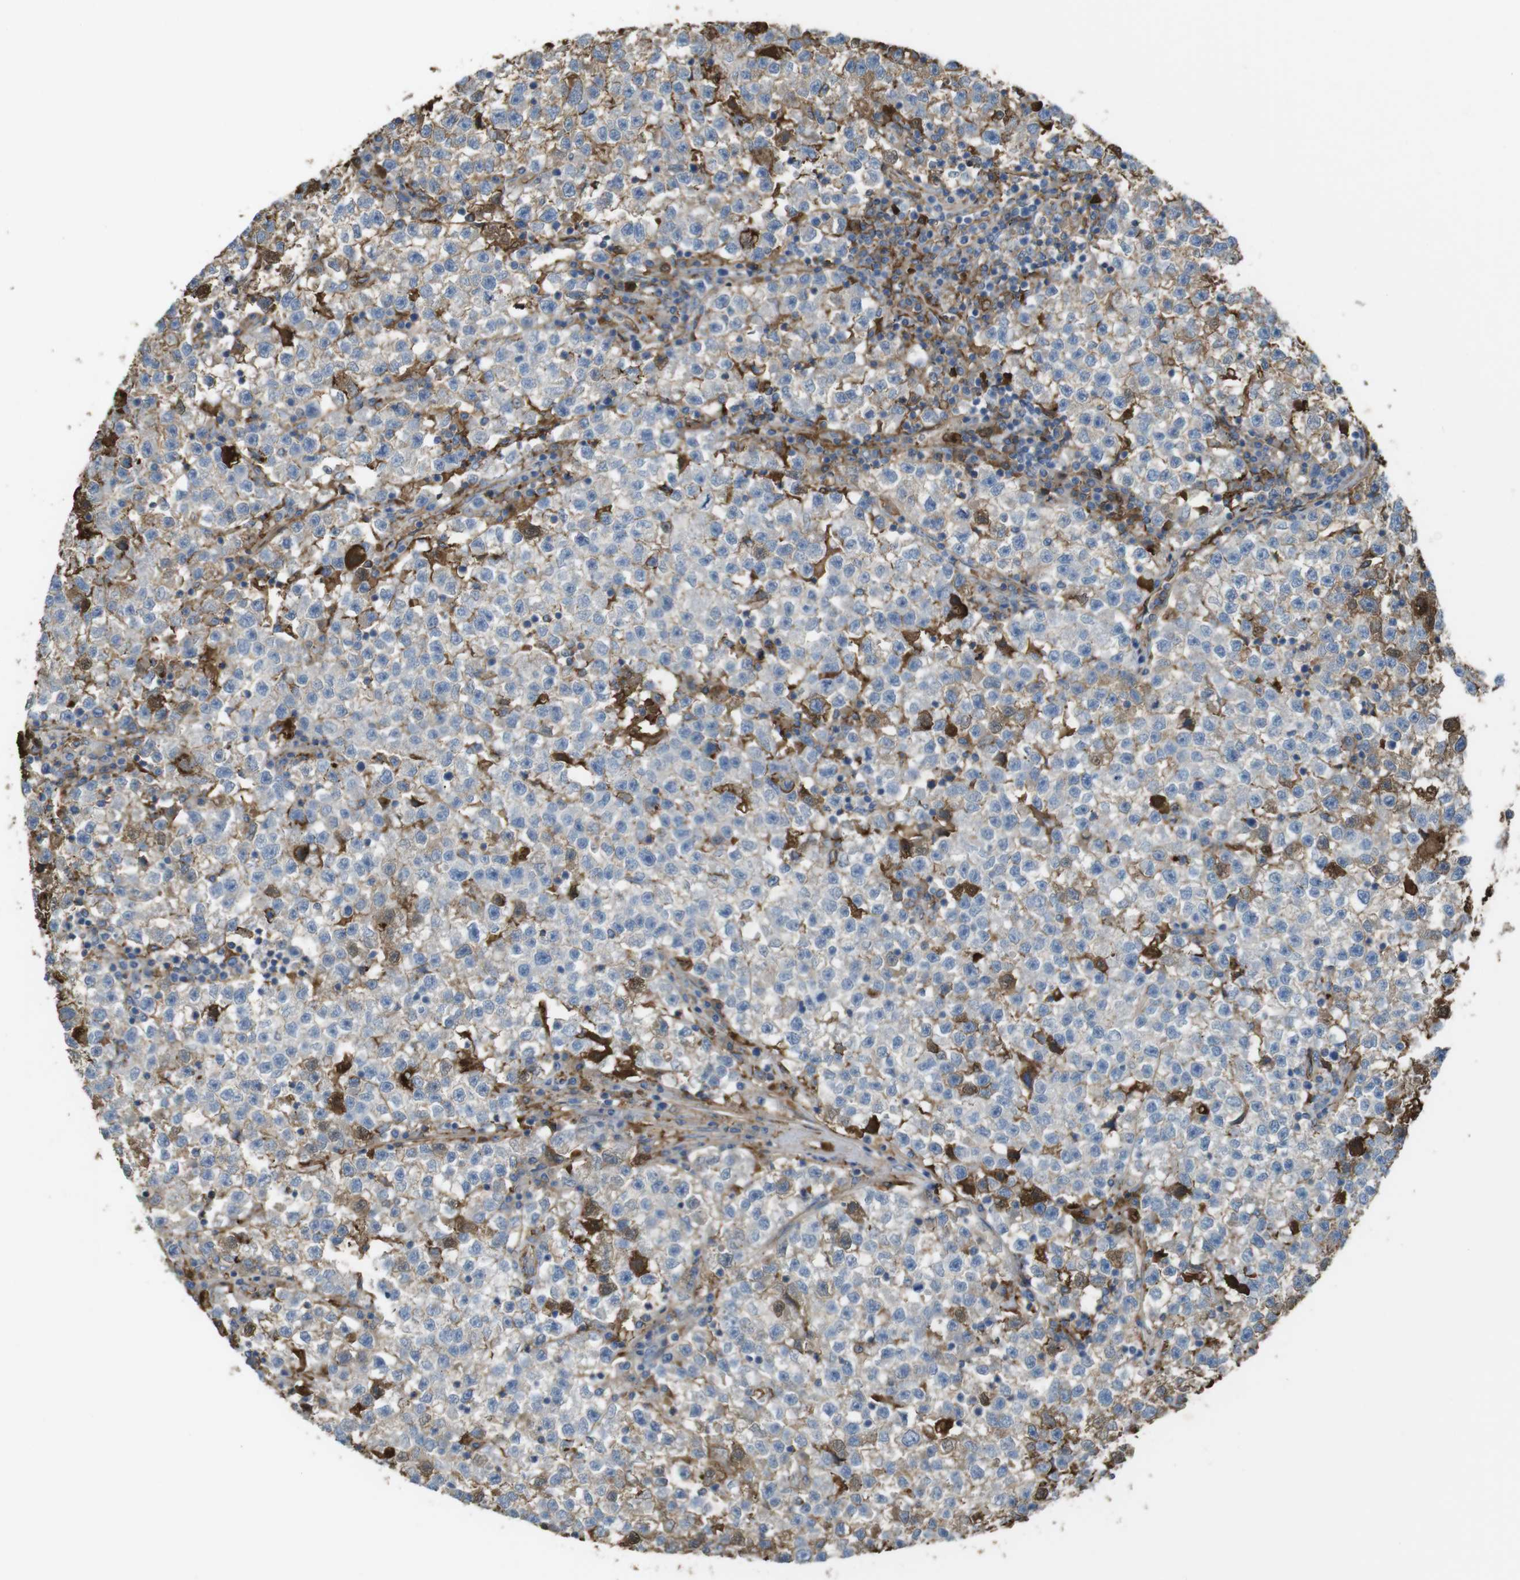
{"staining": {"intensity": "weak", "quantity": "<25%", "location": "cytoplasmic/membranous"}, "tissue": "testis cancer", "cell_type": "Tumor cells", "image_type": "cancer", "snomed": [{"axis": "morphology", "description": "Seminoma, NOS"}, {"axis": "topography", "description": "Testis"}], "caption": "This is a histopathology image of immunohistochemistry staining of testis cancer, which shows no expression in tumor cells.", "gene": "LTBP4", "patient": {"sex": "male", "age": 22}}